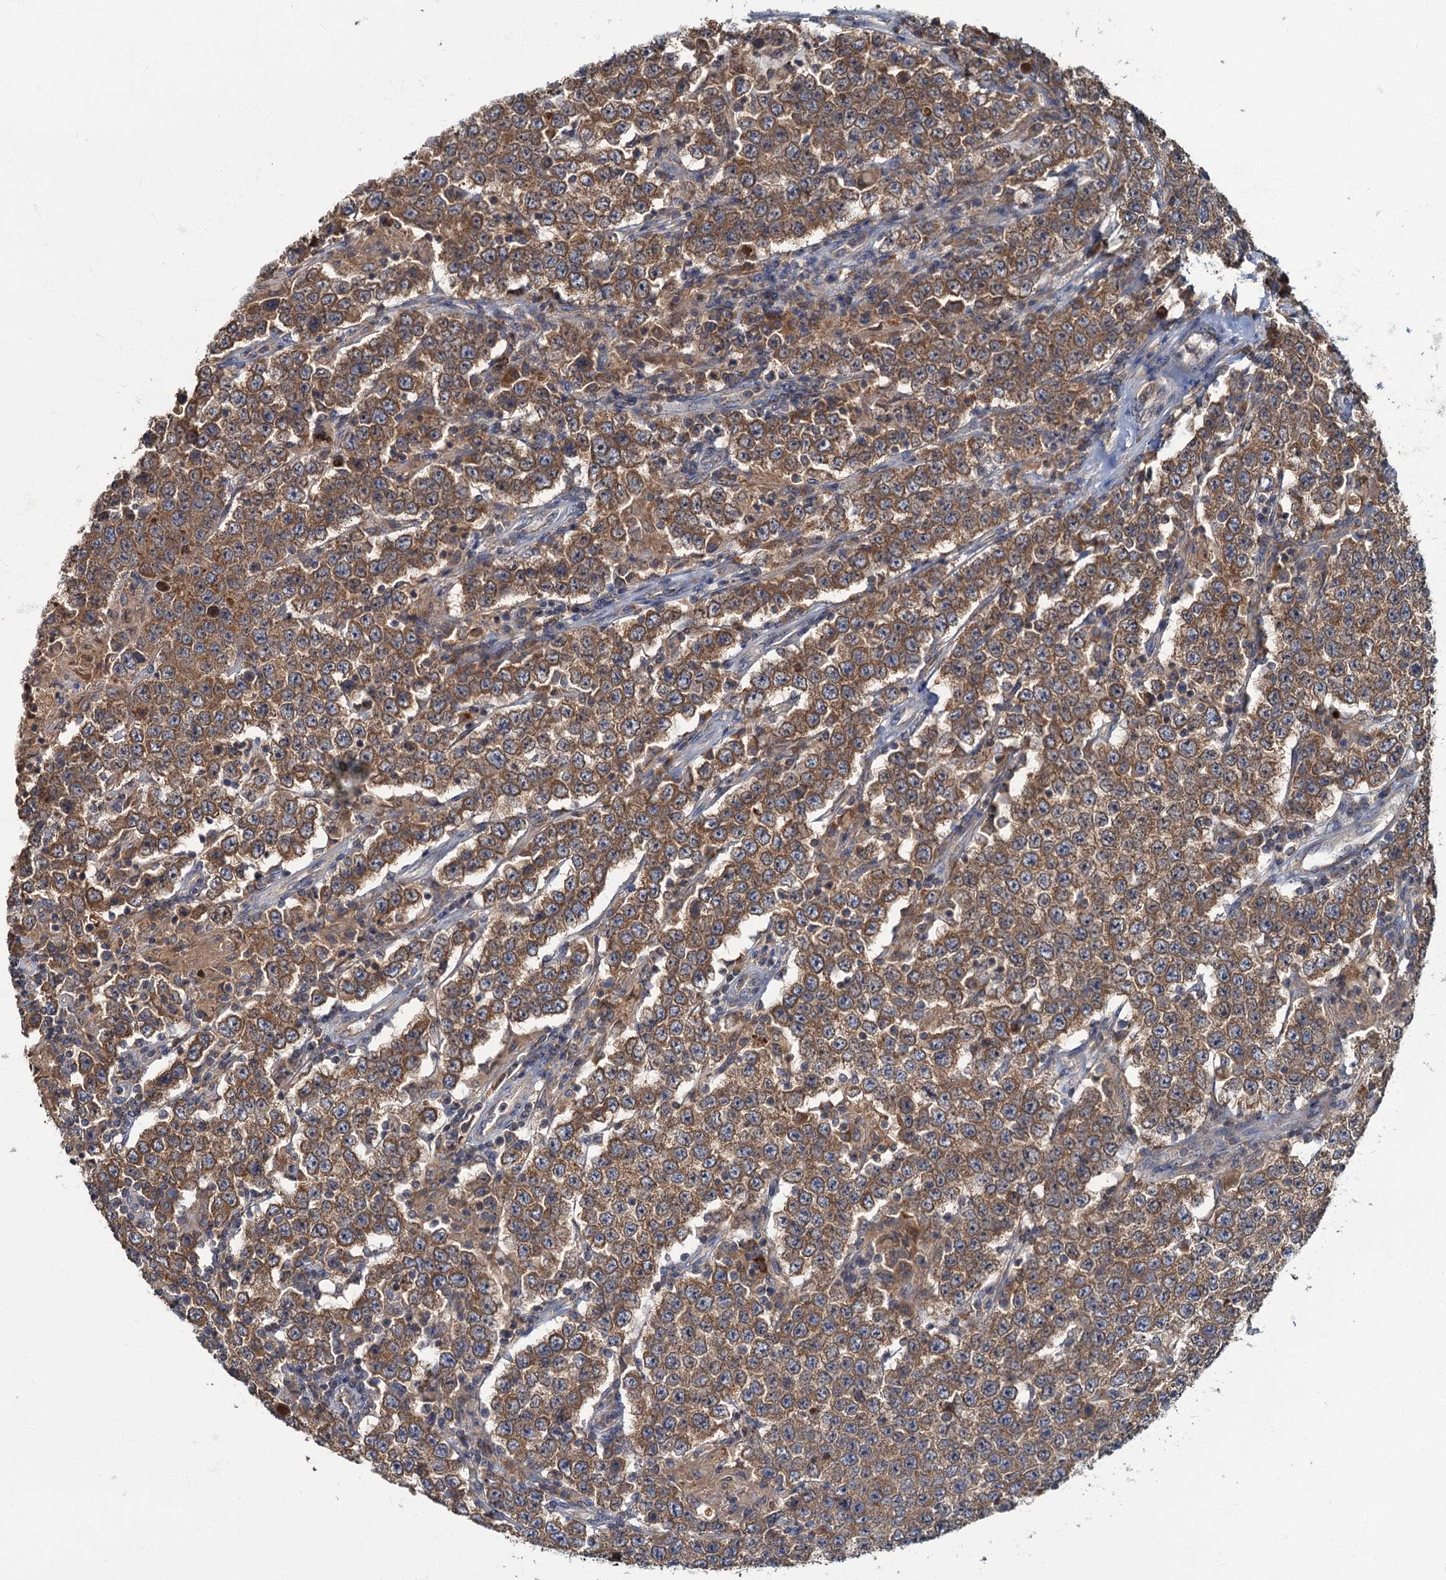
{"staining": {"intensity": "moderate", "quantity": ">75%", "location": "cytoplasmic/membranous"}, "tissue": "testis cancer", "cell_type": "Tumor cells", "image_type": "cancer", "snomed": [{"axis": "morphology", "description": "Normal tissue, NOS"}, {"axis": "morphology", "description": "Urothelial carcinoma, High grade"}, {"axis": "morphology", "description": "Seminoma, NOS"}, {"axis": "morphology", "description": "Carcinoma, Embryonal, NOS"}, {"axis": "topography", "description": "Urinary bladder"}, {"axis": "topography", "description": "Testis"}], "caption": "Human testis cancer (seminoma) stained with a brown dye exhibits moderate cytoplasmic/membranous positive staining in about >75% of tumor cells.", "gene": "WDCP", "patient": {"sex": "male", "age": 41}}